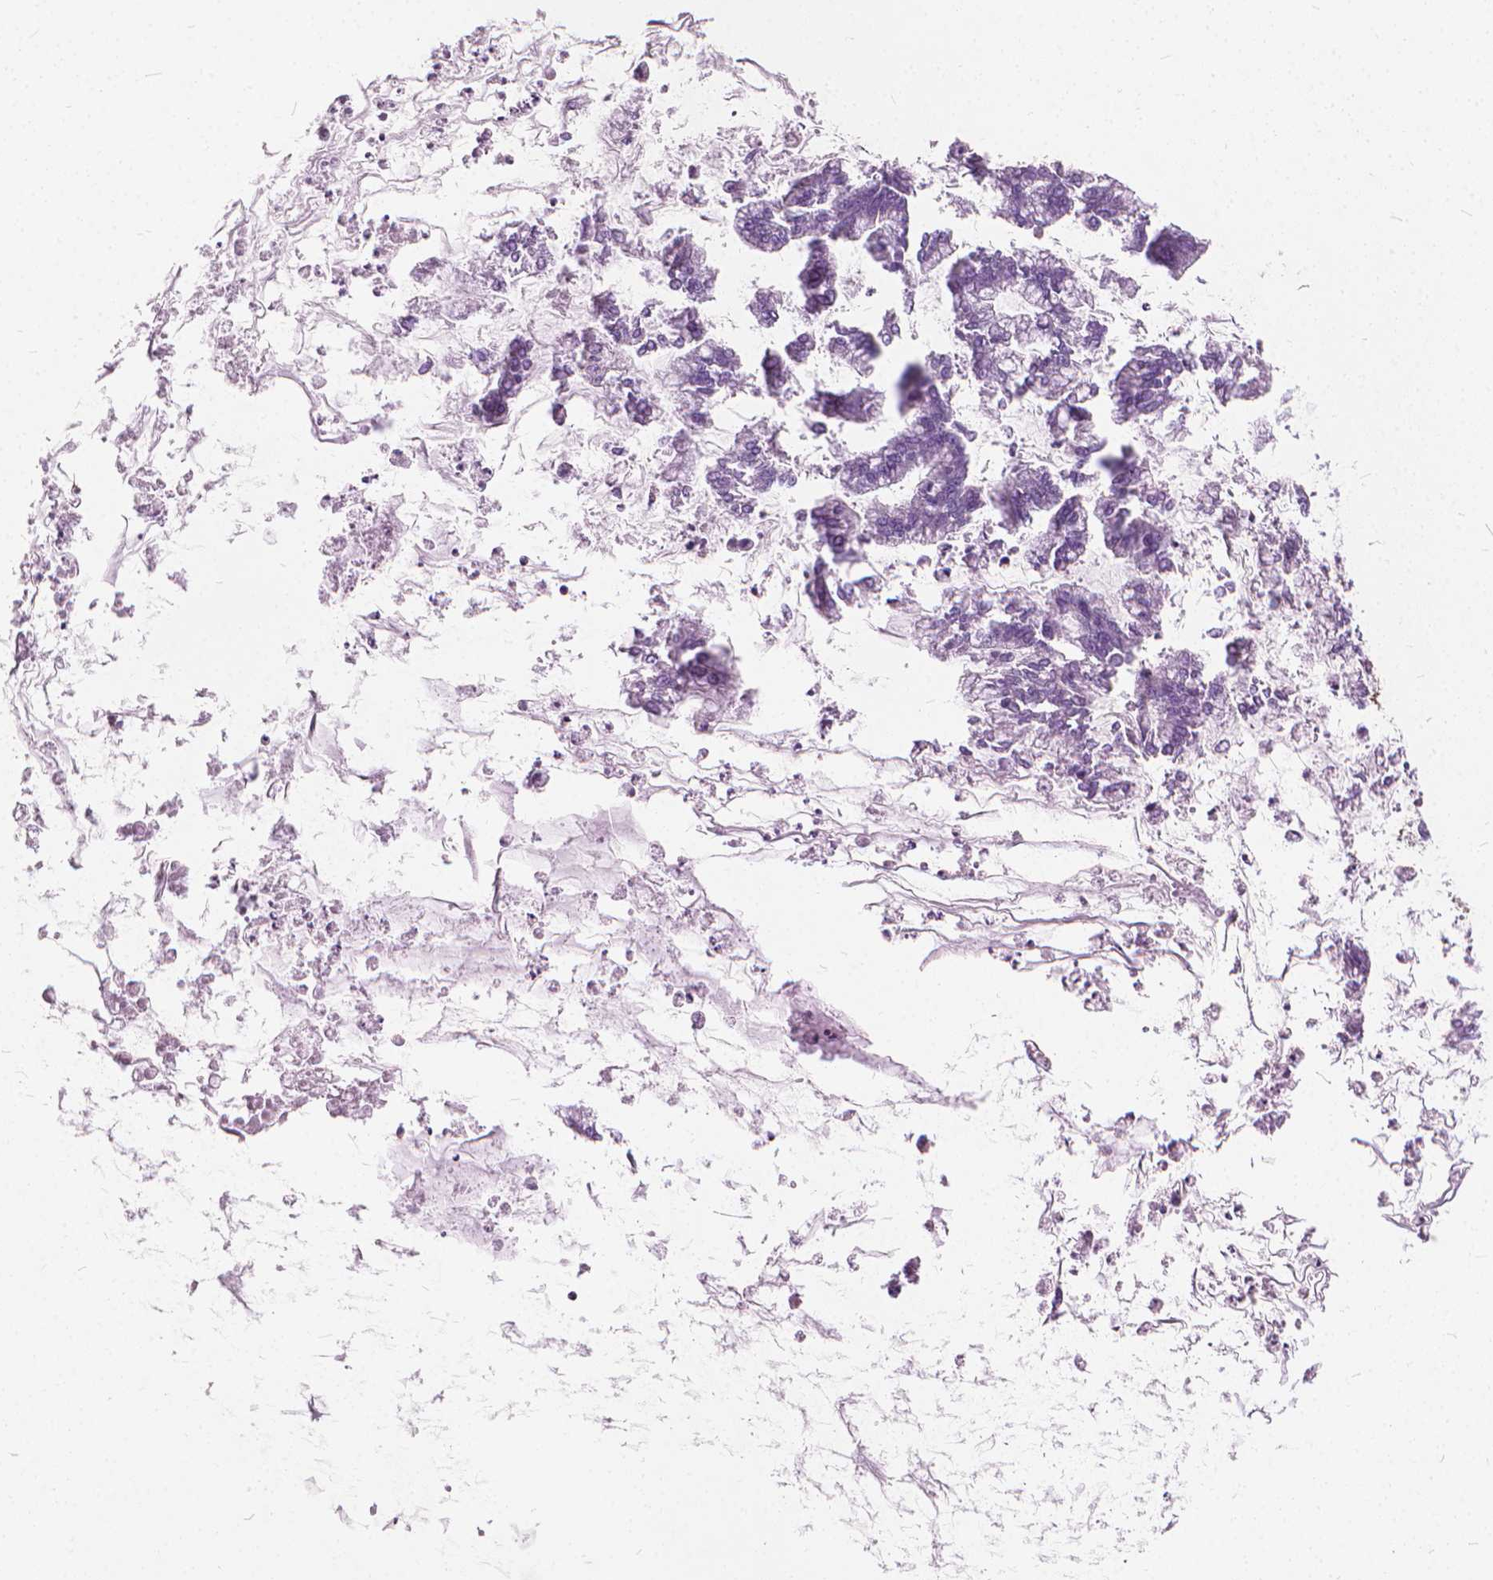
{"staining": {"intensity": "negative", "quantity": "none", "location": "none"}, "tissue": "ovarian cancer", "cell_type": "Tumor cells", "image_type": "cancer", "snomed": [{"axis": "morphology", "description": "Cystadenocarcinoma, mucinous, NOS"}, {"axis": "topography", "description": "Ovary"}], "caption": "This micrograph is of mucinous cystadenocarcinoma (ovarian) stained with IHC to label a protein in brown with the nuclei are counter-stained blue. There is no expression in tumor cells.", "gene": "DNM1", "patient": {"sex": "female", "age": 67}}